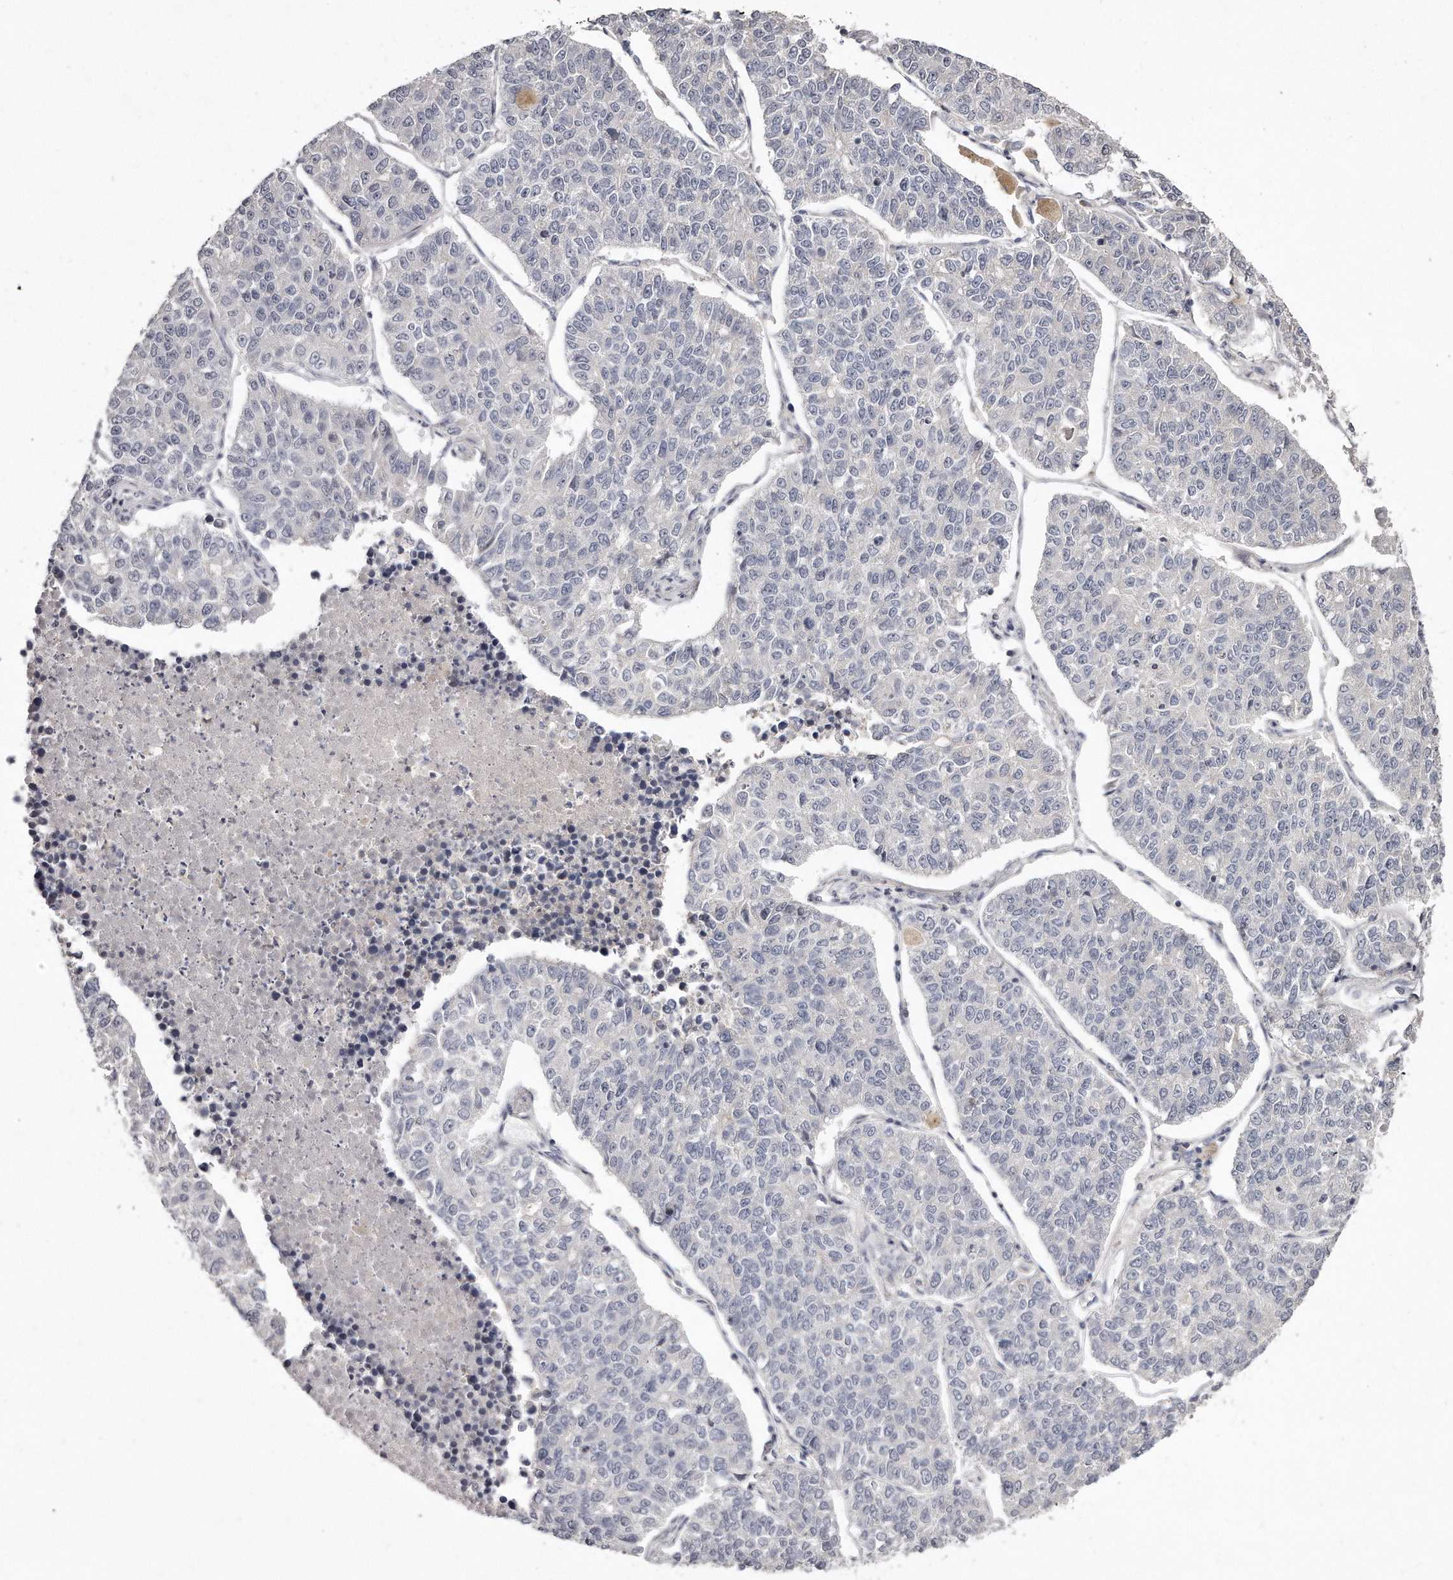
{"staining": {"intensity": "negative", "quantity": "none", "location": "none"}, "tissue": "lung cancer", "cell_type": "Tumor cells", "image_type": "cancer", "snomed": [{"axis": "morphology", "description": "Adenocarcinoma, NOS"}, {"axis": "topography", "description": "Lung"}], "caption": "The immunohistochemistry image has no significant staining in tumor cells of lung cancer (adenocarcinoma) tissue.", "gene": "TTLL4", "patient": {"sex": "male", "age": 49}}